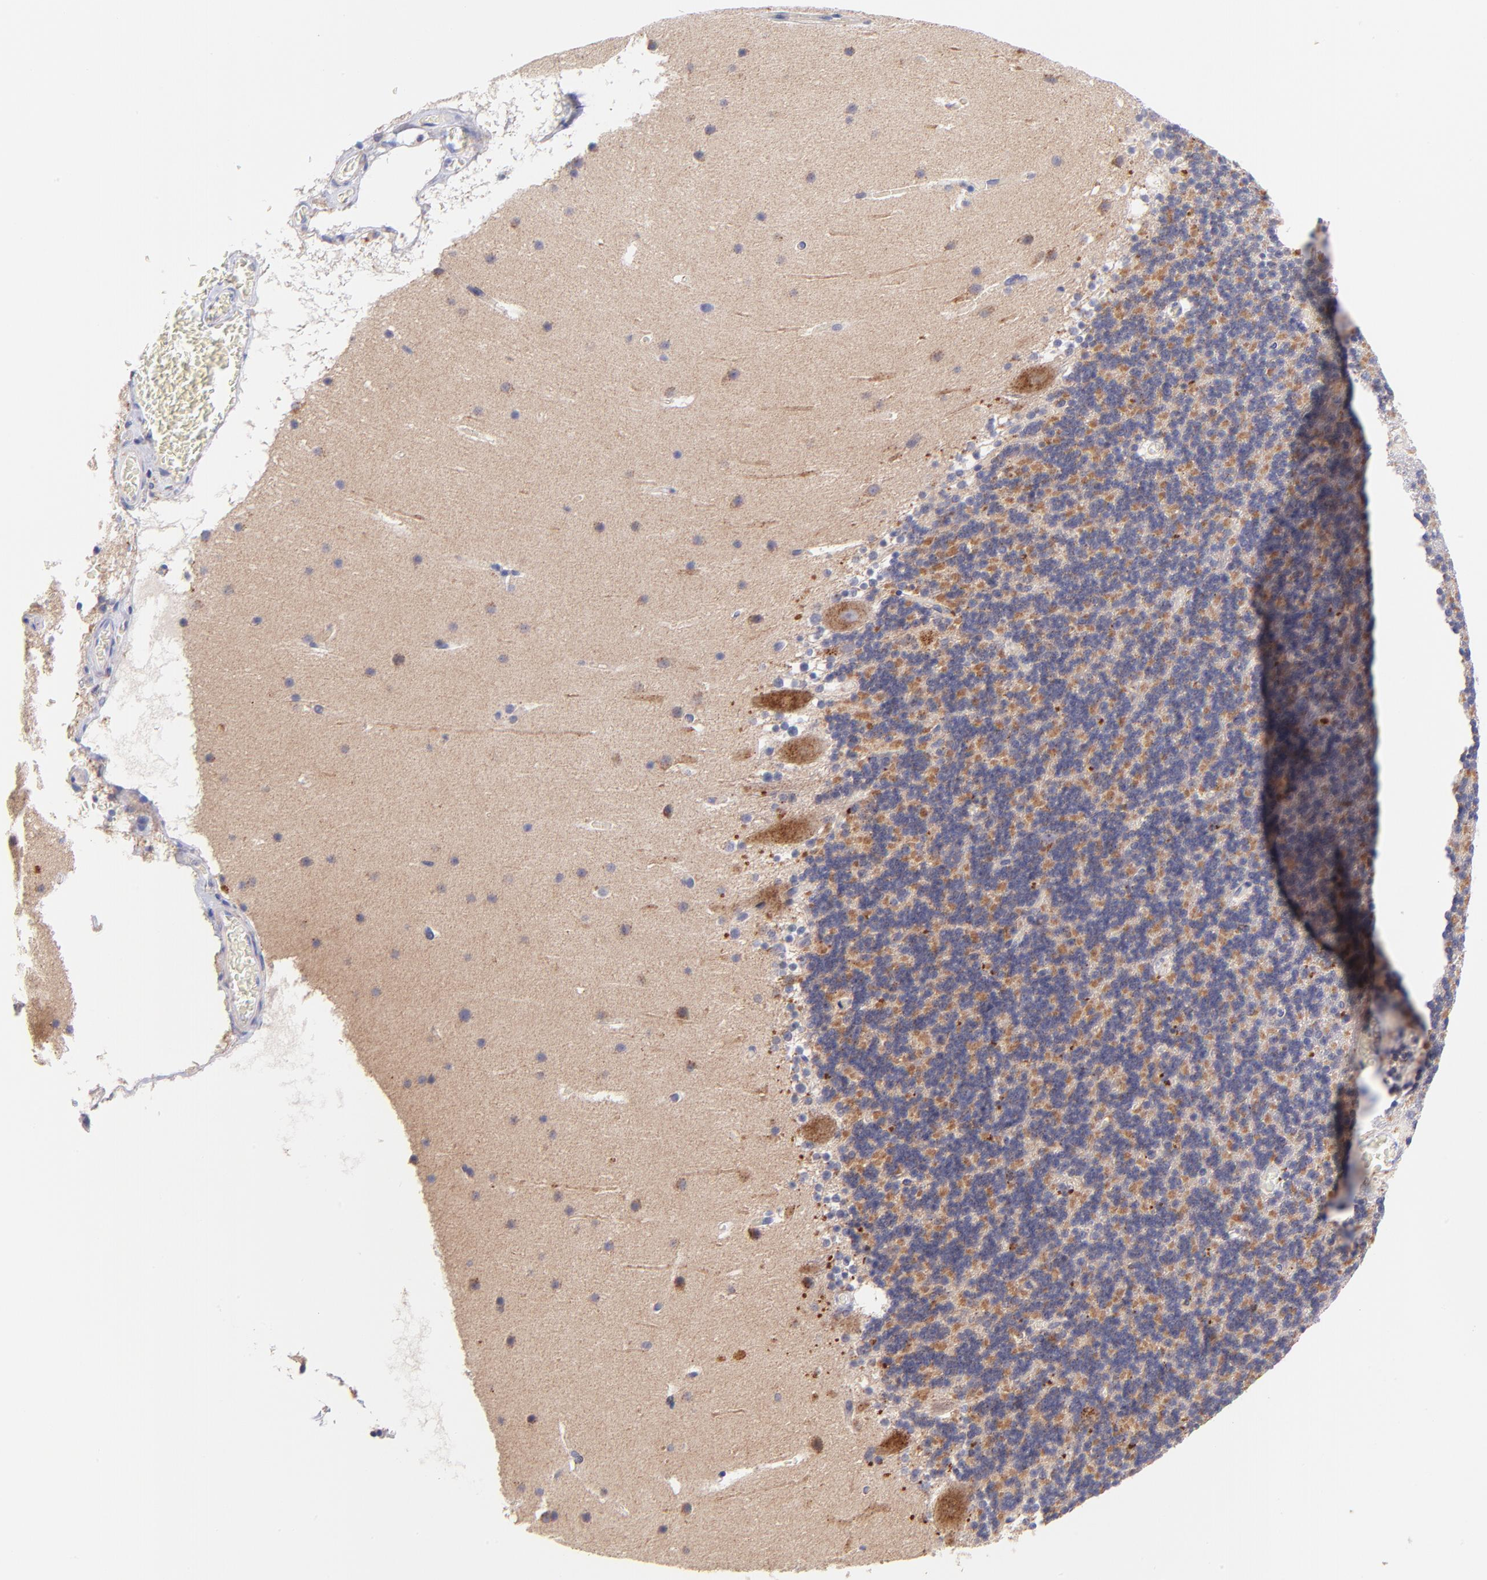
{"staining": {"intensity": "negative", "quantity": "none", "location": "none"}, "tissue": "cerebellum", "cell_type": "Cells in granular layer", "image_type": "normal", "snomed": [{"axis": "morphology", "description": "Normal tissue, NOS"}, {"axis": "topography", "description": "Cerebellum"}], "caption": "An immunohistochemistry micrograph of unremarkable cerebellum is shown. There is no staining in cells in granular layer of cerebellum.", "gene": "NDUFB7", "patient": {"sex": "male", "age": 45}}